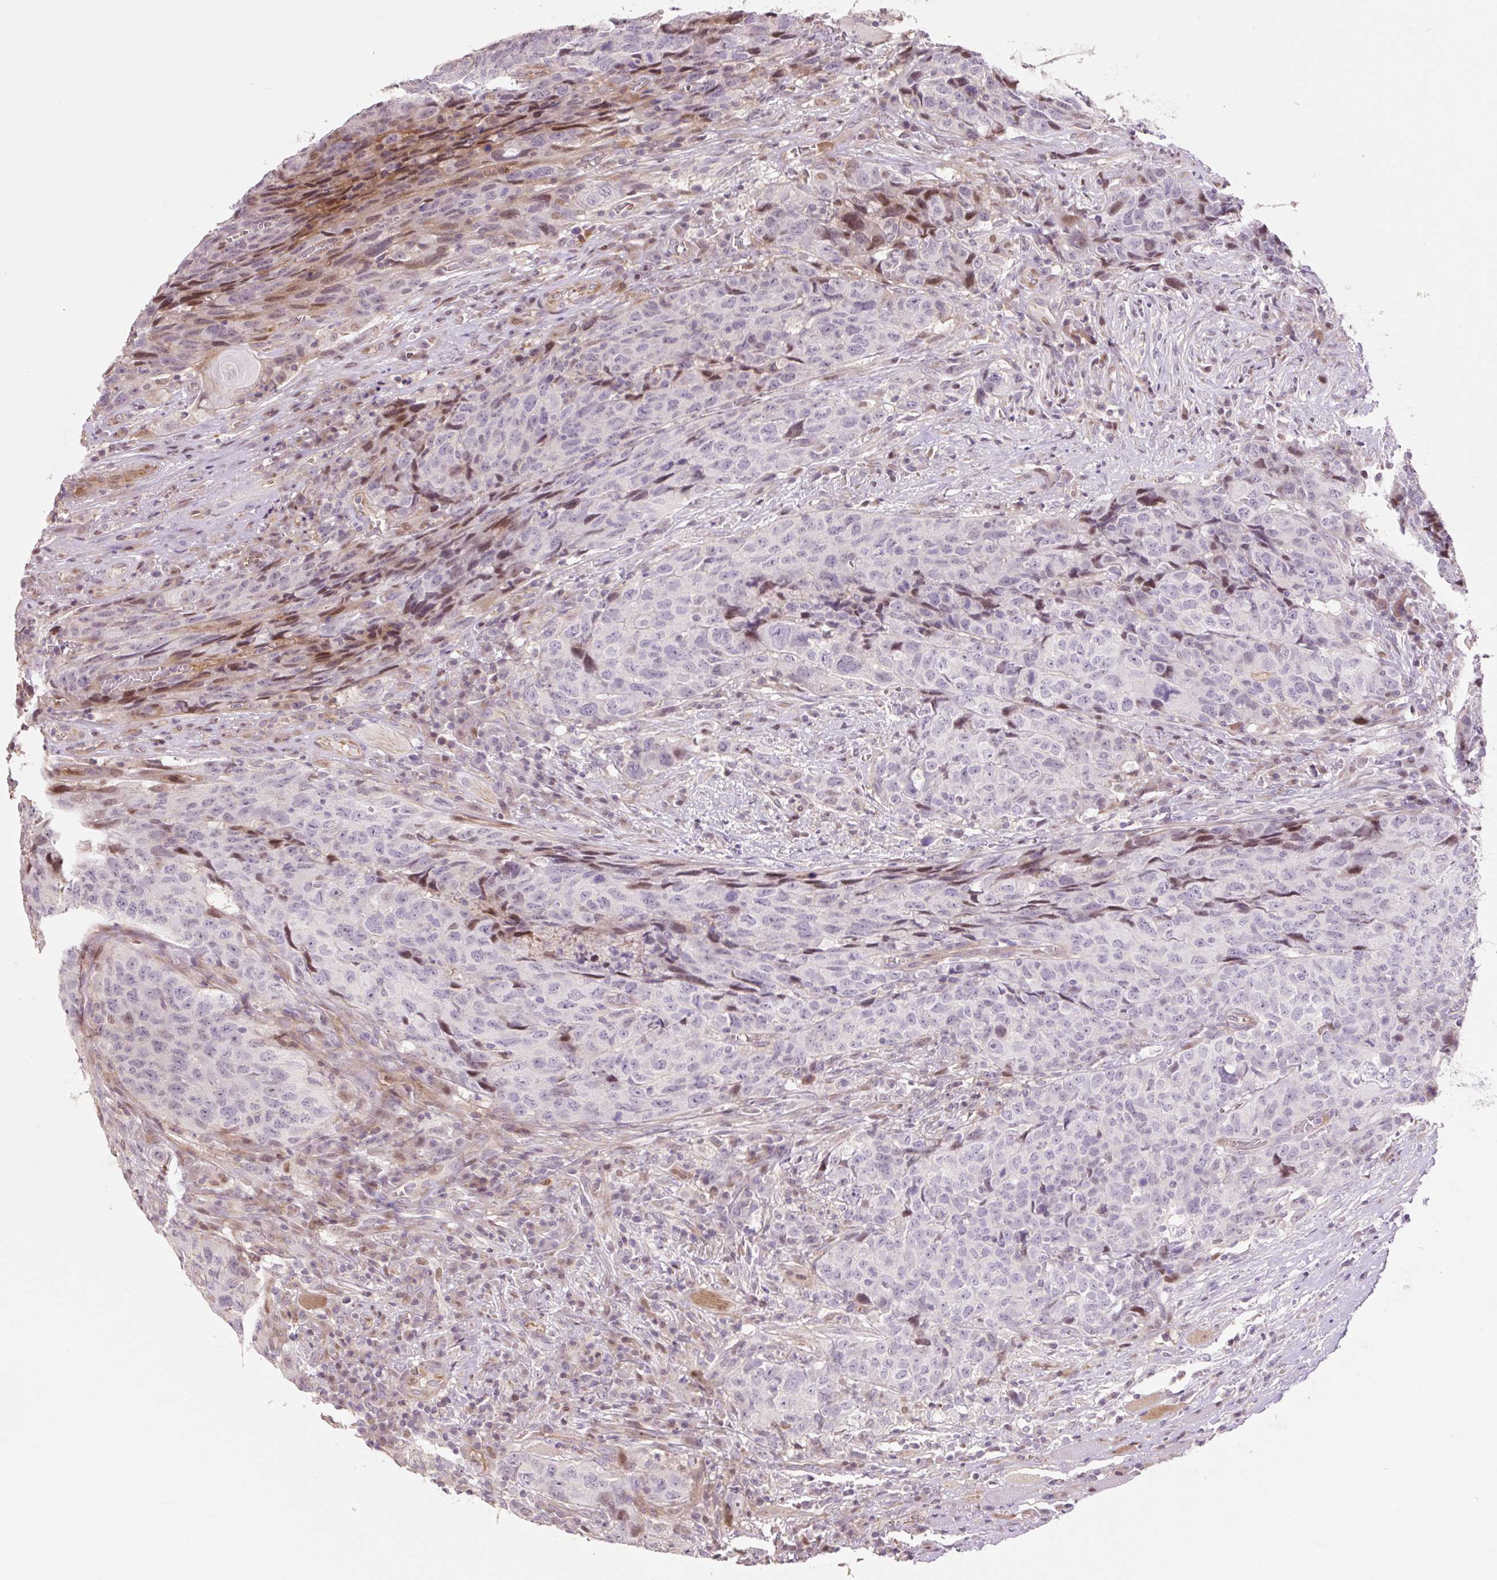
{"staining": {"intensity": "moderate", "quantity": "<25%", "location": "nuclear"}, "tissue": "head and neck cancer", "cell_type": "Tumor cells", "image_type": "cancer", "snomed": [{"axis": "morphology", "description": "Squamous cell carcinoma, NOS"}, {"axis": "topography", "description": "Head-Neck"}], "caption": "Tumor cells show low levels of moderate nuclear staining in about <25% of cells in head and neck squamous cell carcinoma. (Brightfield microscopy of DAB IHC at high magnification).", "gene": "ZNF552", "patient": {"sex": "male", "age": 66}}